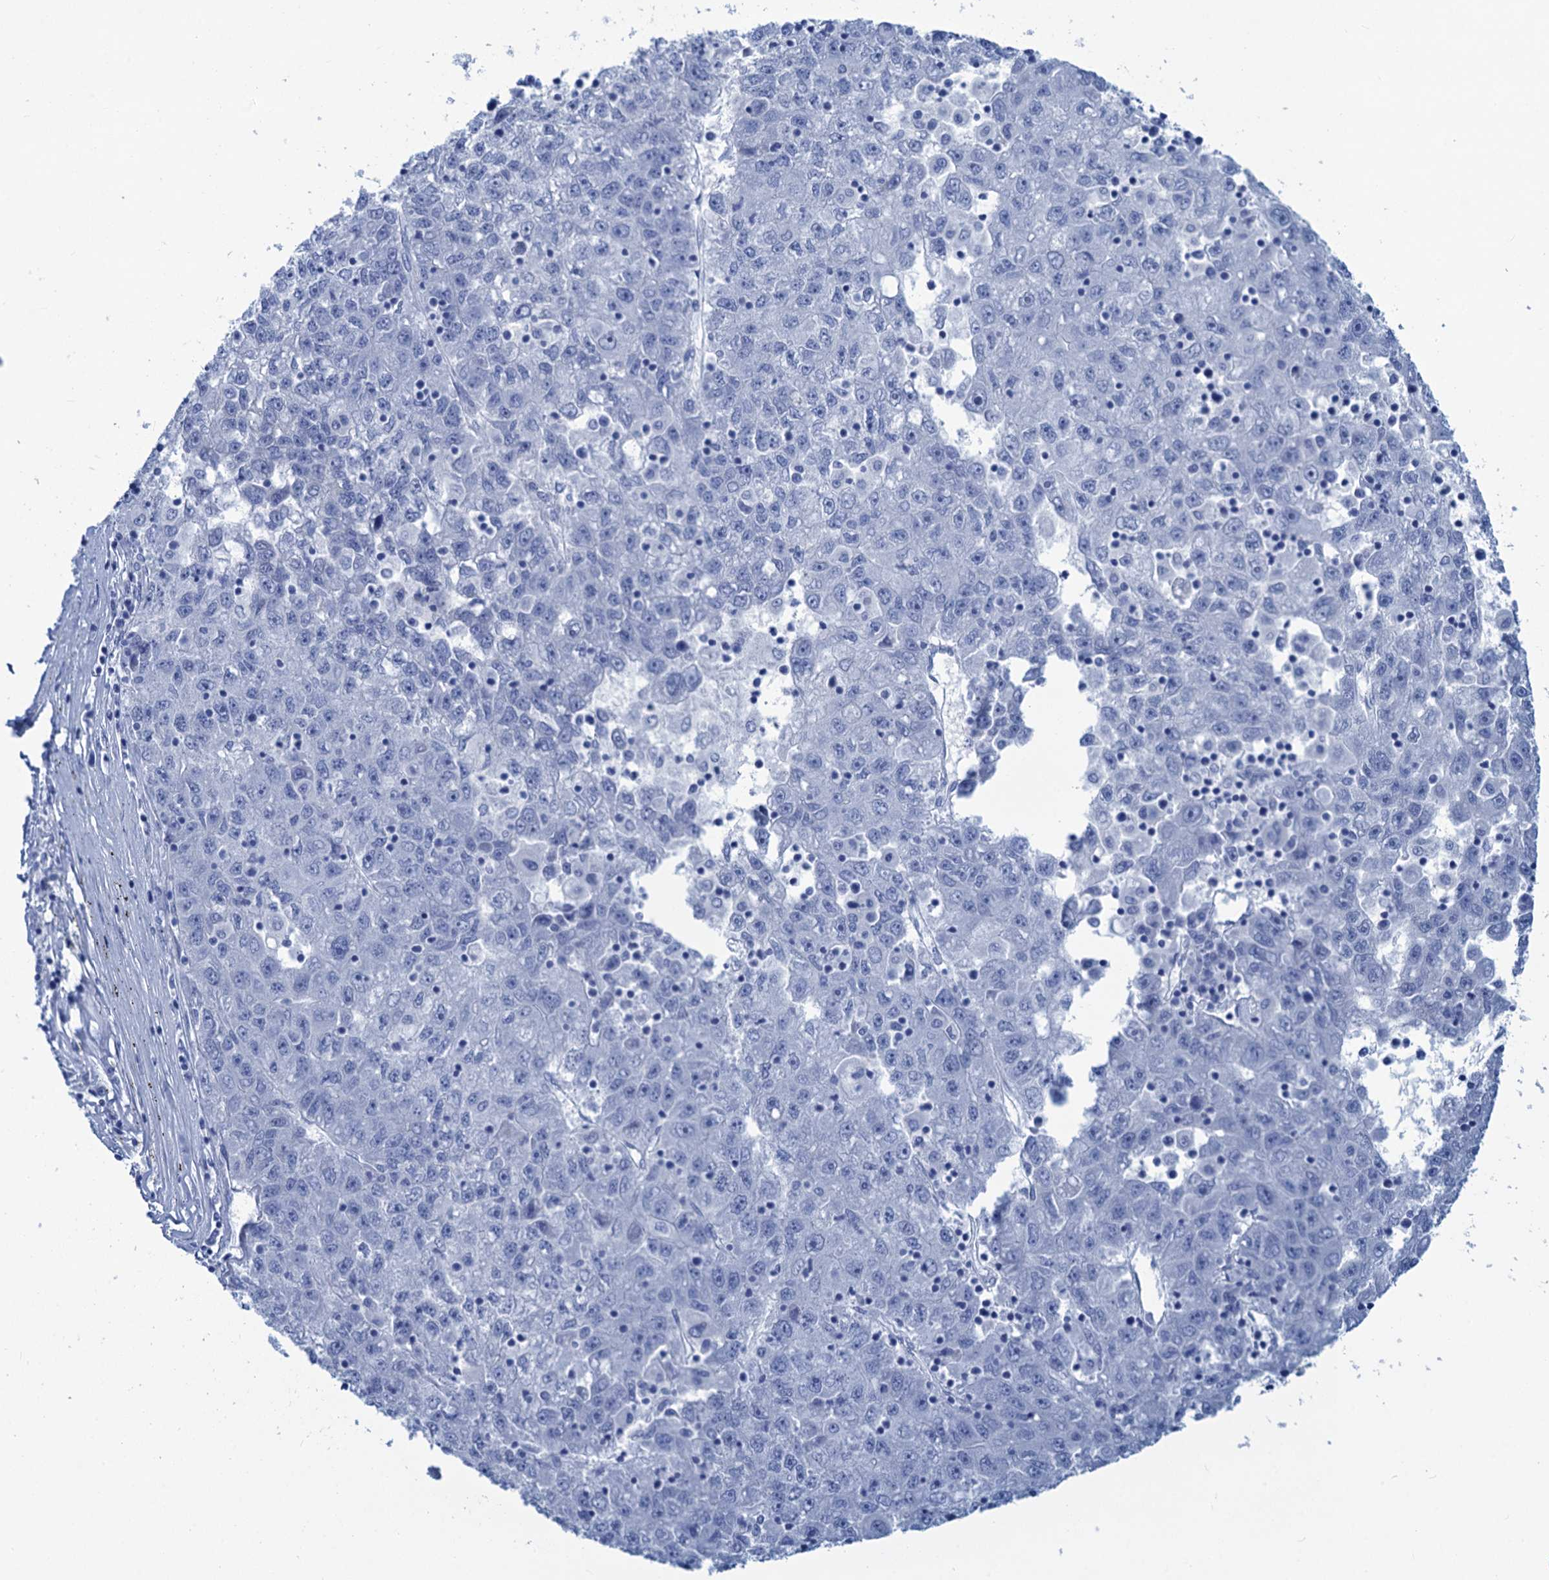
{"staining": {"intensity": "negative", "quantity": "none", "location": "none"}, "tissue": "liver cancer", "cell_type": "Tumor cells", "image_type": "cancer", "snomed": [{"axis": "morphology", "description": "Carcinoma, Hepatocellular, NOS"}, {"axis": "topography", "description": "Liver"}], "caption": "A photomicrograph of liver cancer (hepatocellular carcinoma) stained for a protein exhibits no brown staining in tumor cells.", "gene": "CABYR", "patient": {"sex": "male", "age": 49}}